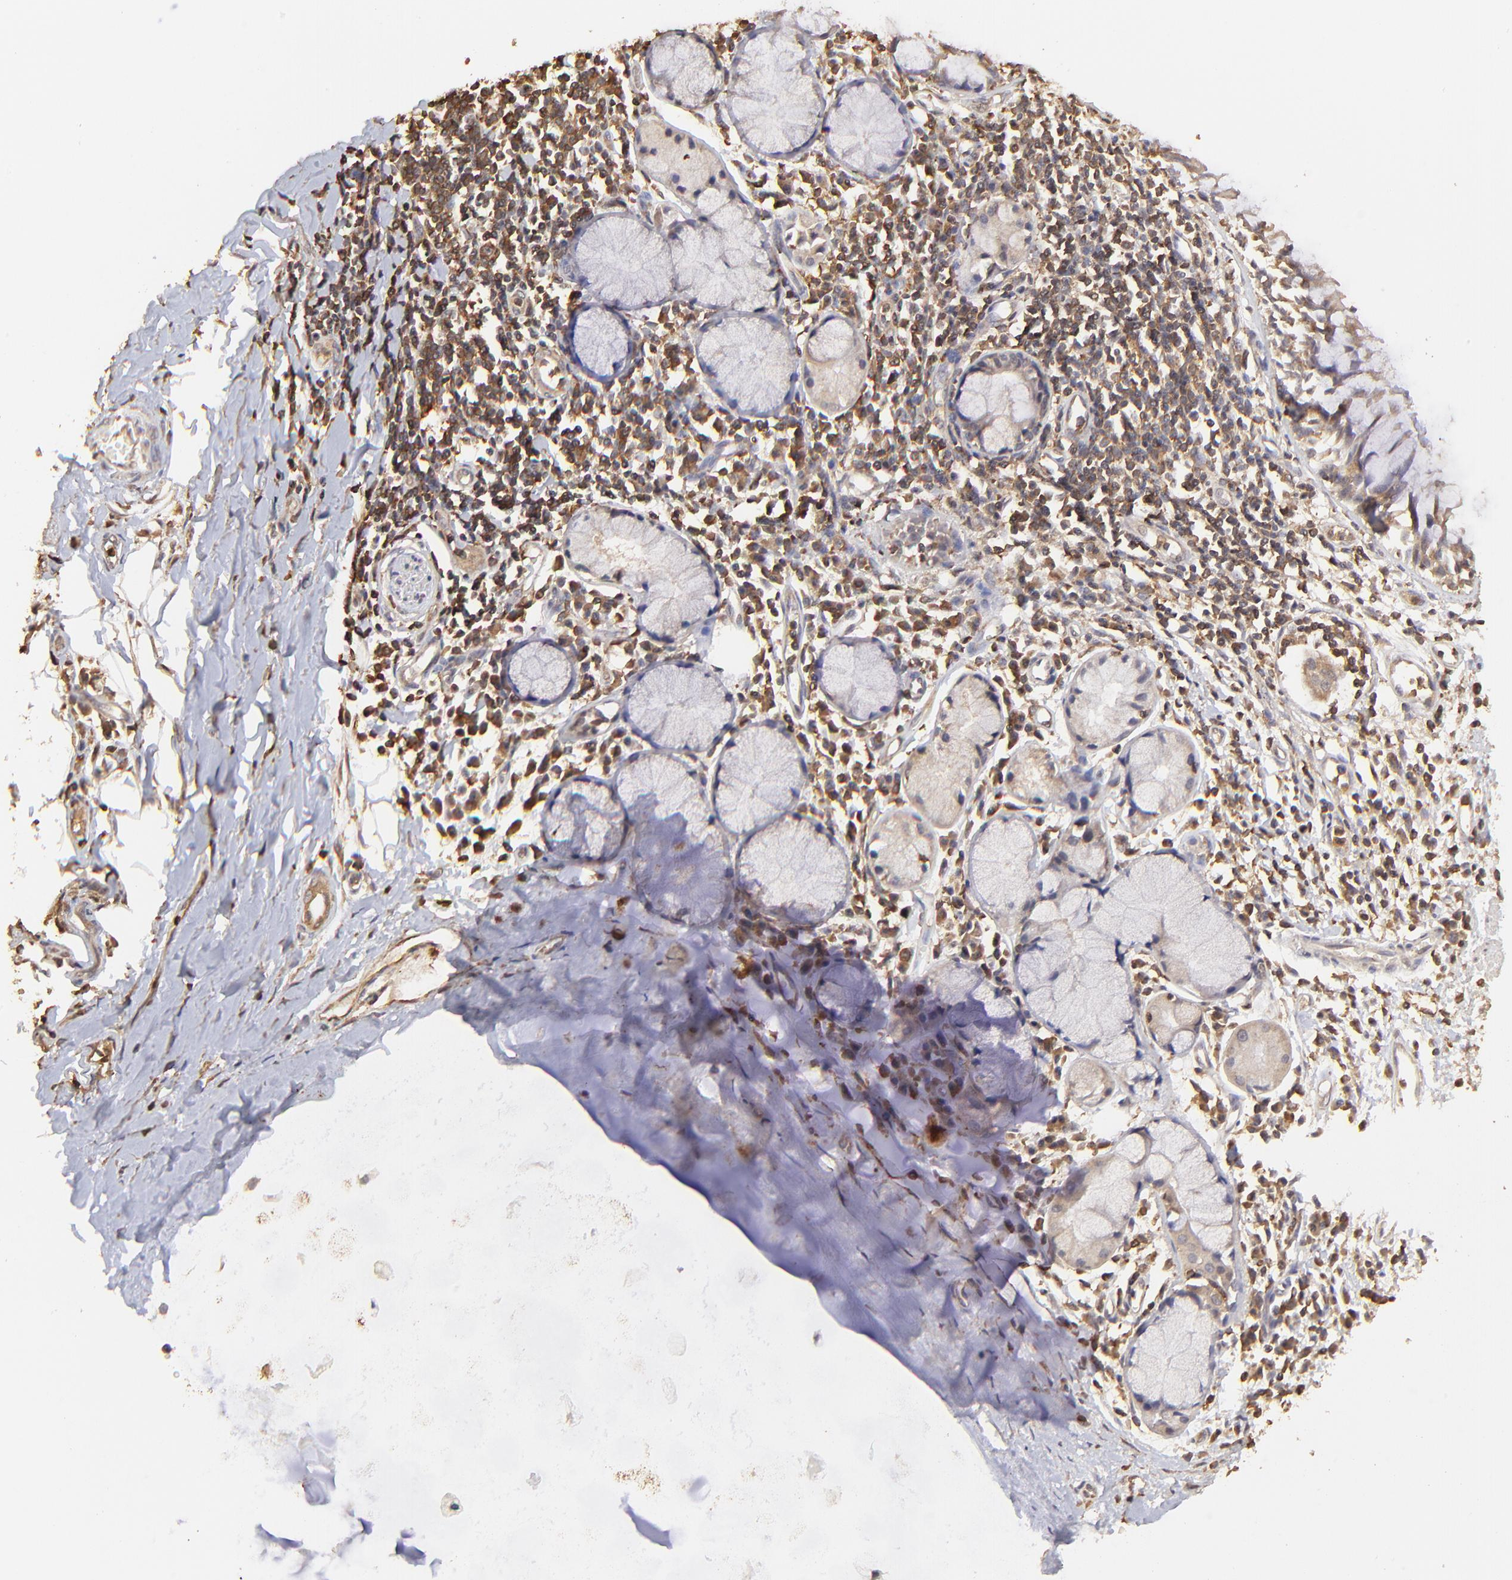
{"staining": {"intensity": "weak", "quantity": ">75%", "location": "cytoplasmic/membranous"}, "tissue": "adipose tissue", "cell_type": "Adipocytes", "image_type": "normal", "snomed": [{"axis": "morphology", "description": "Normal tissue, NOS"}, {"axis": "morphology", "description": "Adenocarcinoma, NOS"}, {"axis": "topography", "description": "Cartilage tissue"}, {"axis": "topography", "description": "Bronchus"}, {"axis": "topography", "description": "Lung"}], "caption": "High-power microscopy captured an immunohistochemistry histopathology image of normal adipose tissue, revealing weak cytoplasmic/membranous staining in approximately >75% of adipocytes. Nuclei are stained in blue.", "gene": "STON2", "patient": {"sex": "female", "age": 67}}